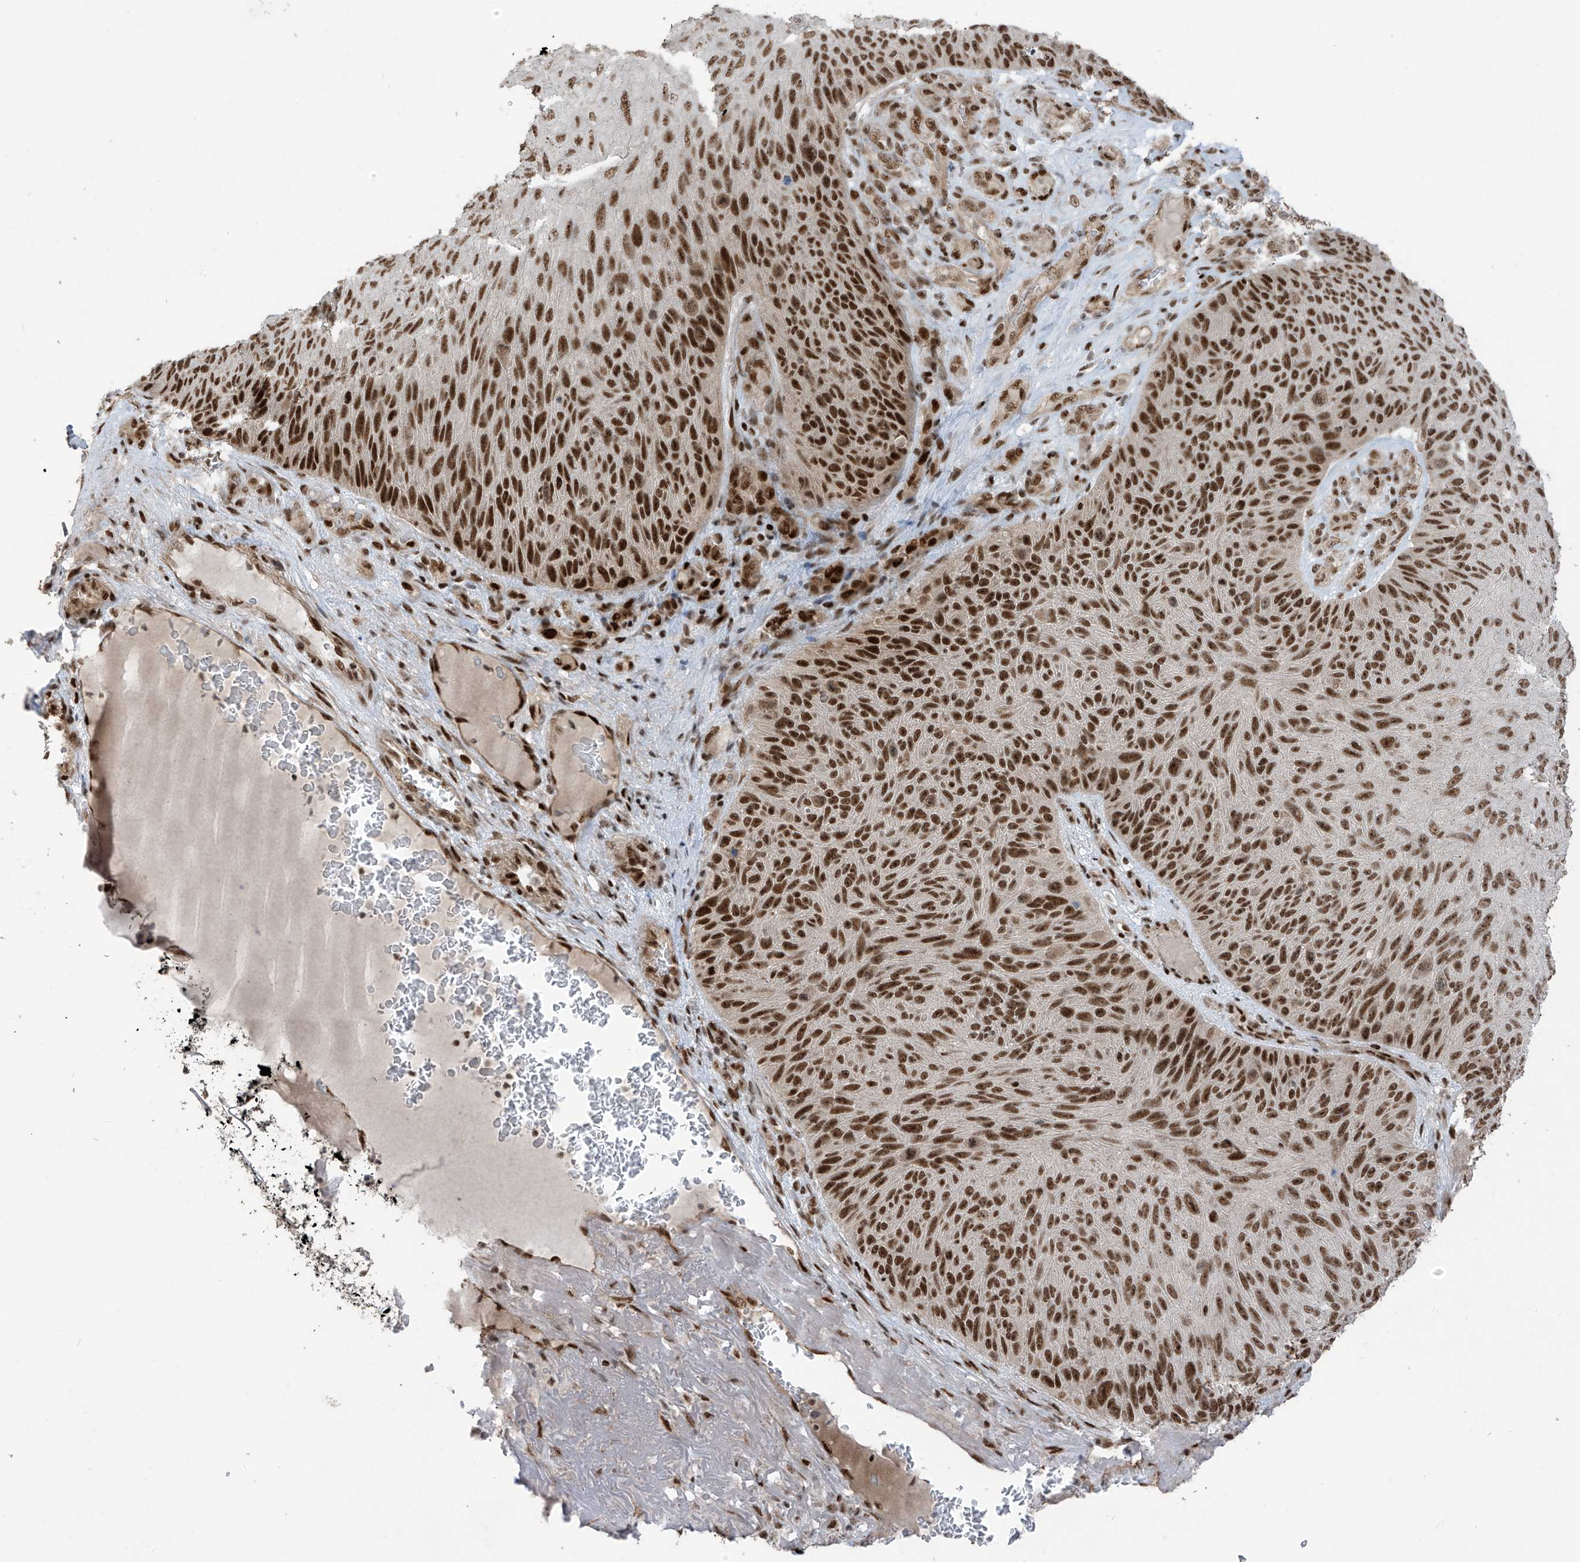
{"staining": {"intensity": "strong", "quantity": ">75%", "location": "nuclear"}, "tissue": "skin cancer", "cell_type": "Tumor cells", "image_type": "cancer", "snomed": [{"axis": "morphology", "description": "Squamous cell carcinoma, NOS"}, {"axis": "topography", "description": "Skin"}], "caption": "Squamous cell carcinoma (skin) stained with a brown dye displays strong nuclear positive expression in about >75% of tumor cells.", "gene": "ARHGEF3", "patient": {"sex": "female", "age": 88}}